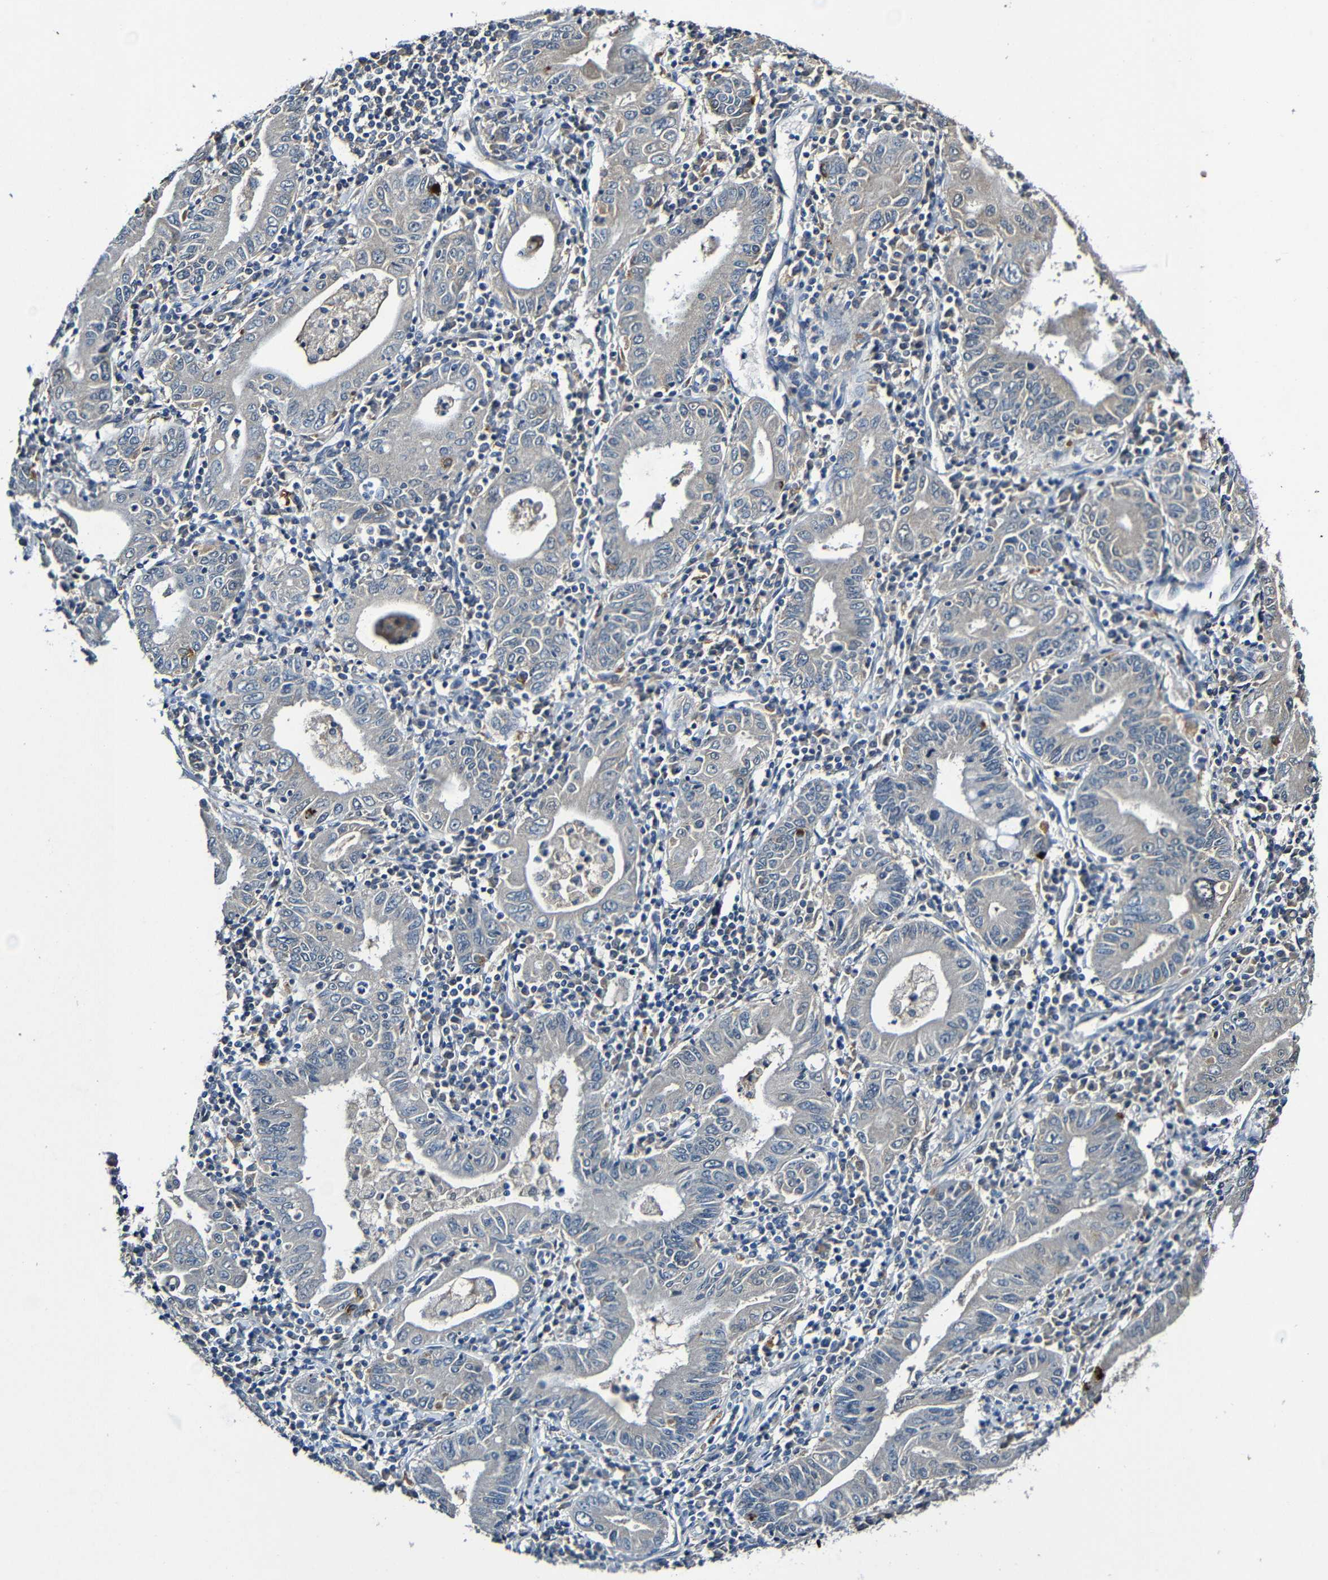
{"staining": {"intensity": "negative", "quantity": "none", "location": "none"}, "tissue": "stomach cancer", "cell_type": "Tumor cells", "image_type": "cancer", "snomed": [{"axis": "morphology", "description": "Normal tissue, NOS"}, {"axis": "morphology", "description": "Adenocarcinoma, NOS"}, {"axis": "topography", "description": "Esophagus"}, {"axis": "topography", "description": "Stomach, upper"}, {"axis": "topography", "description": "Peripheral nerve tissue"}], "caption": "An image of human stomach adenocarcinoma is negative for staining in tumor cells.", "gene": "LRRC70", "patient": {"sex": "male", "age": 62}}